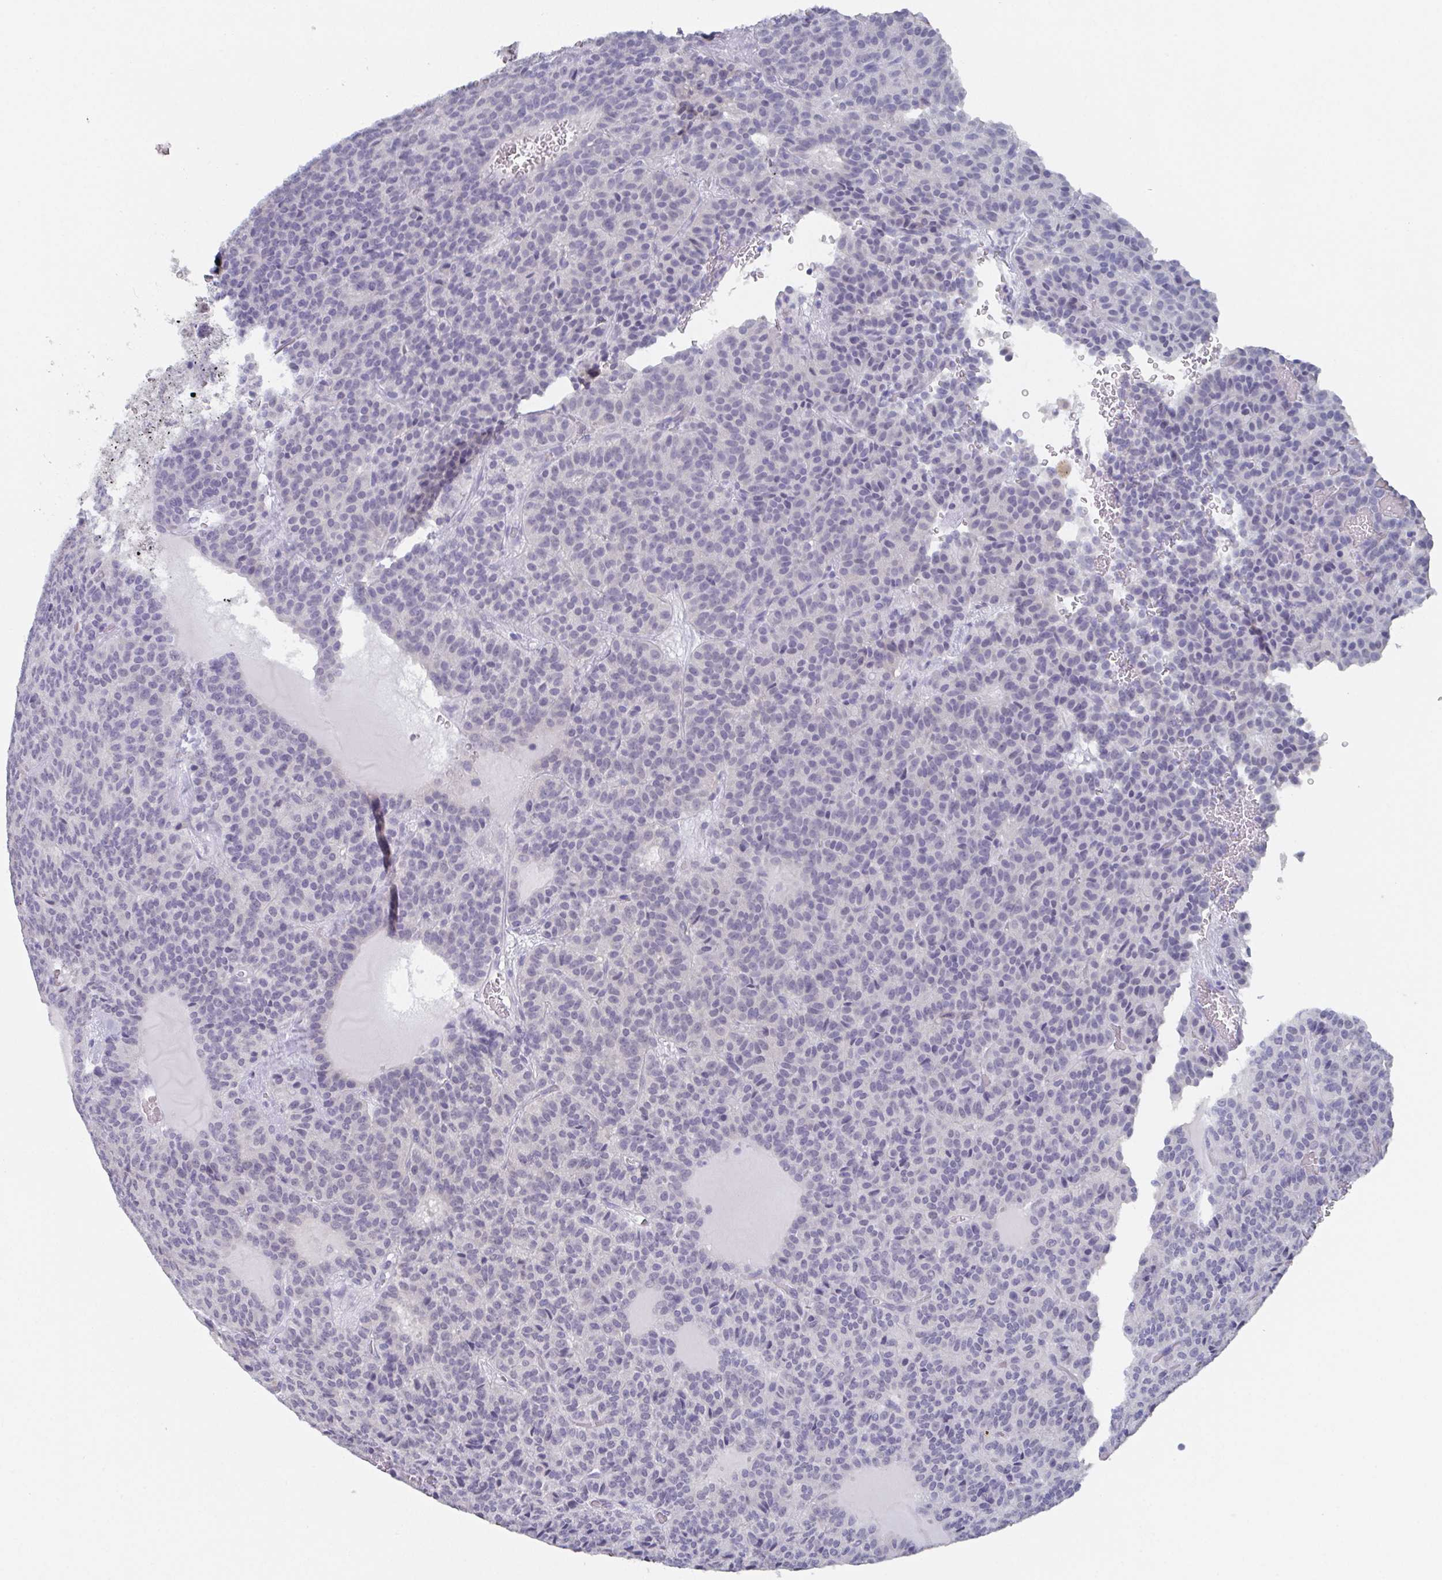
{"staining": {"intensity": "negative", "quantity": "none", "location": "none"}, "tissue": "carcinoid", "cell_type": "Tumor cells", "image_type": "cancer", "snomed": [{"axis": "morphology", "description": "Carcinoid, malignant, NOS"}, {"axis": "topography", "description": "Lung"}], "caption": "A photomicrograph of carcinoid stained for a protein displays no brown staining in tumor cells. The staining is performed using DAB (3,3'-diaminobenzidine) brown chromogen with nuclei counter-stained in using hematoxylin.", "gene": "DYDC2", "patient": {"sex": "male", "age": 70}}